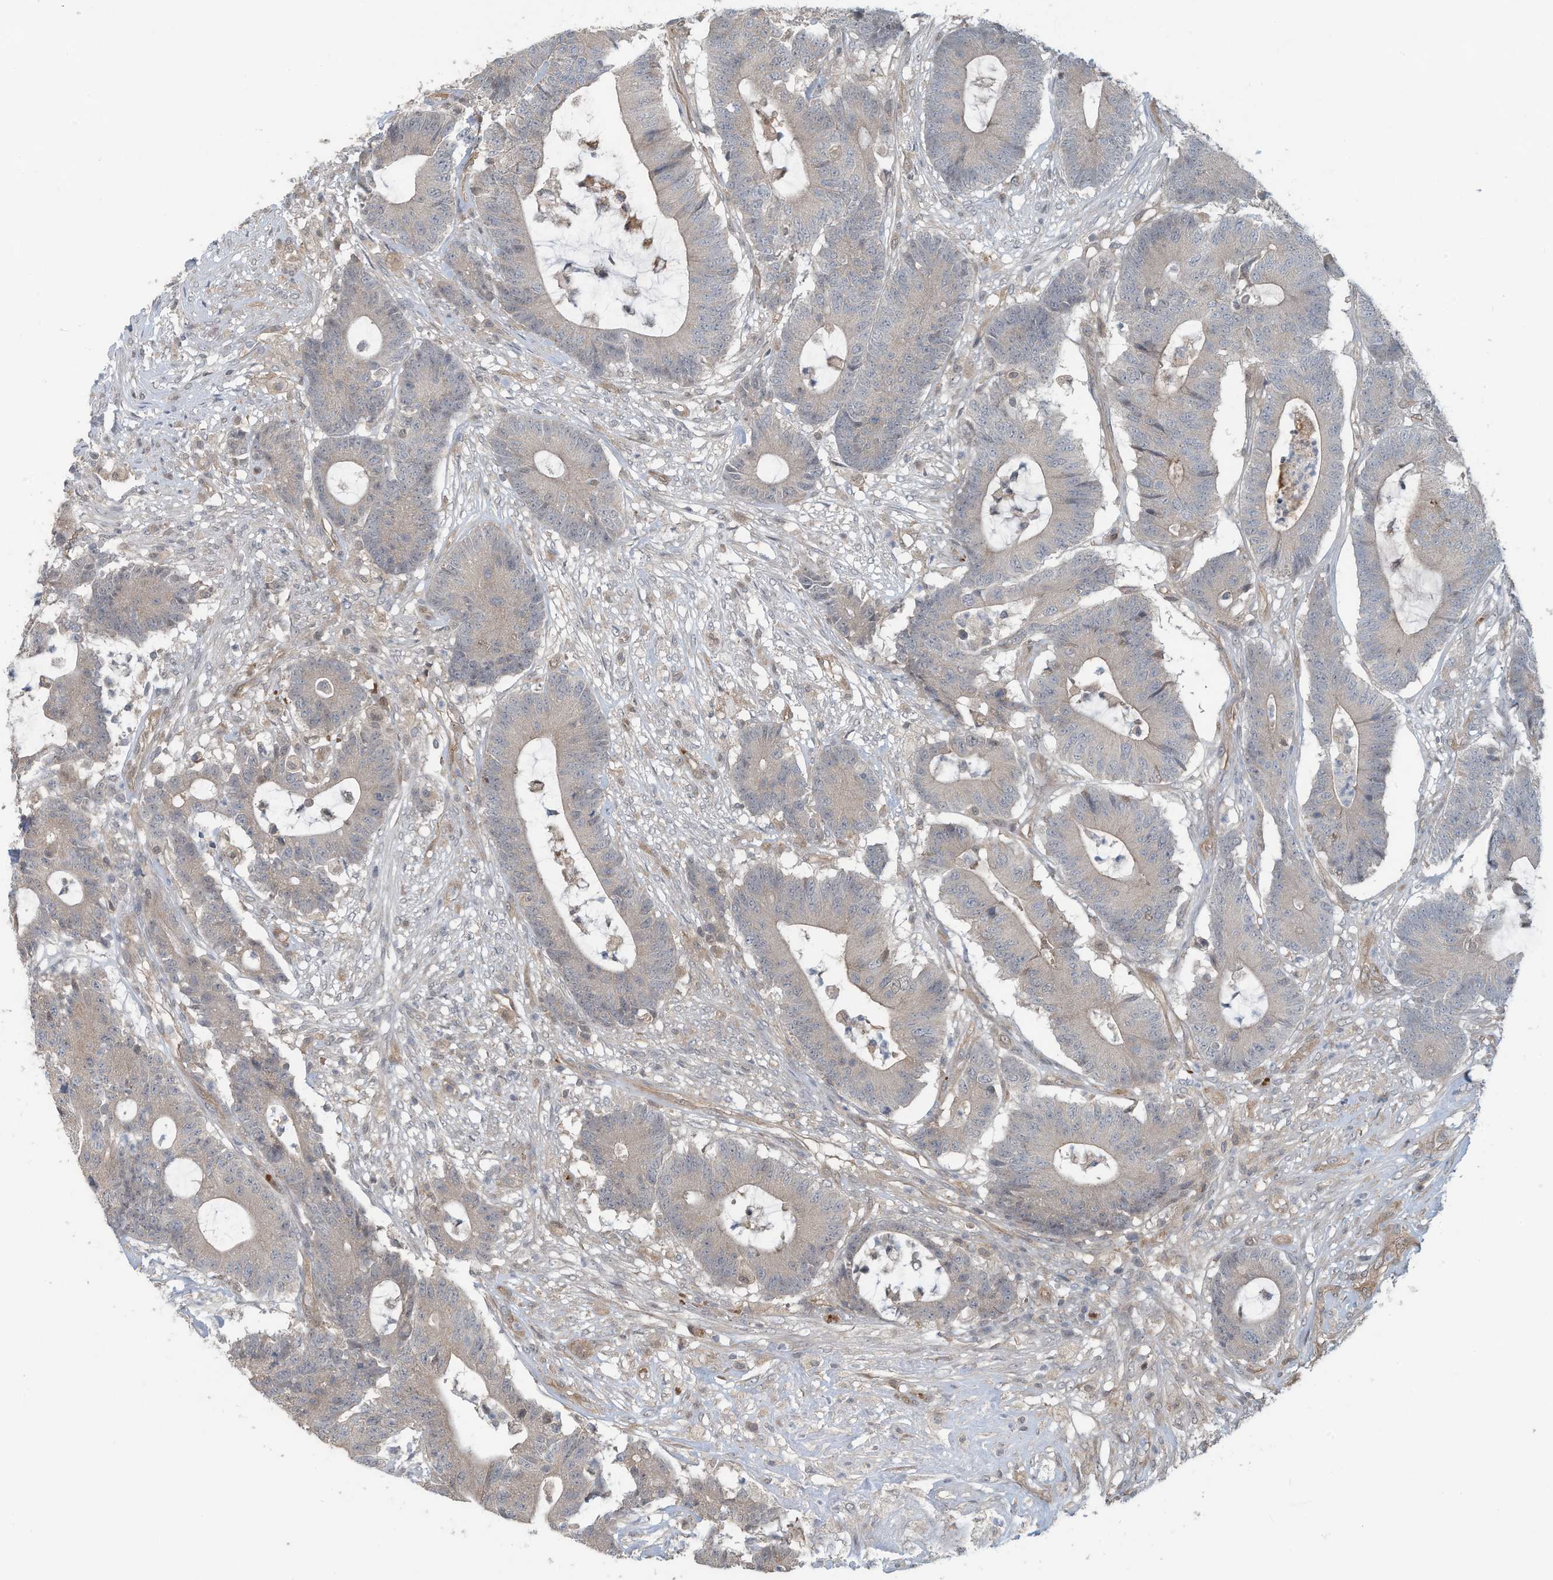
{"staining": {"intensity": "weak", "quantity": "<25%", "location": "cytoplasmic/membranous"}, "tissue": "colorectal cancer", "cell_type": "Tumor cells", "image_type": "cancer", "snomed": [{"axis": "morphology", "description": "Adenocarcinoma, NOS"}, {"axis": "topography", "description": "Colon"}], "caption": "Immunohistochemistry (IHC) of human colorectal cancer (adenocarcinoma) shows no expression in tumor cells. Brightfield microscopy of immunohistochemistry (IHC) stained with DAB (brown) and hematoxylin (blue), captured at high magnification.", "gene": "ERI2", "patient": {"sex": "female", "age": 84}}